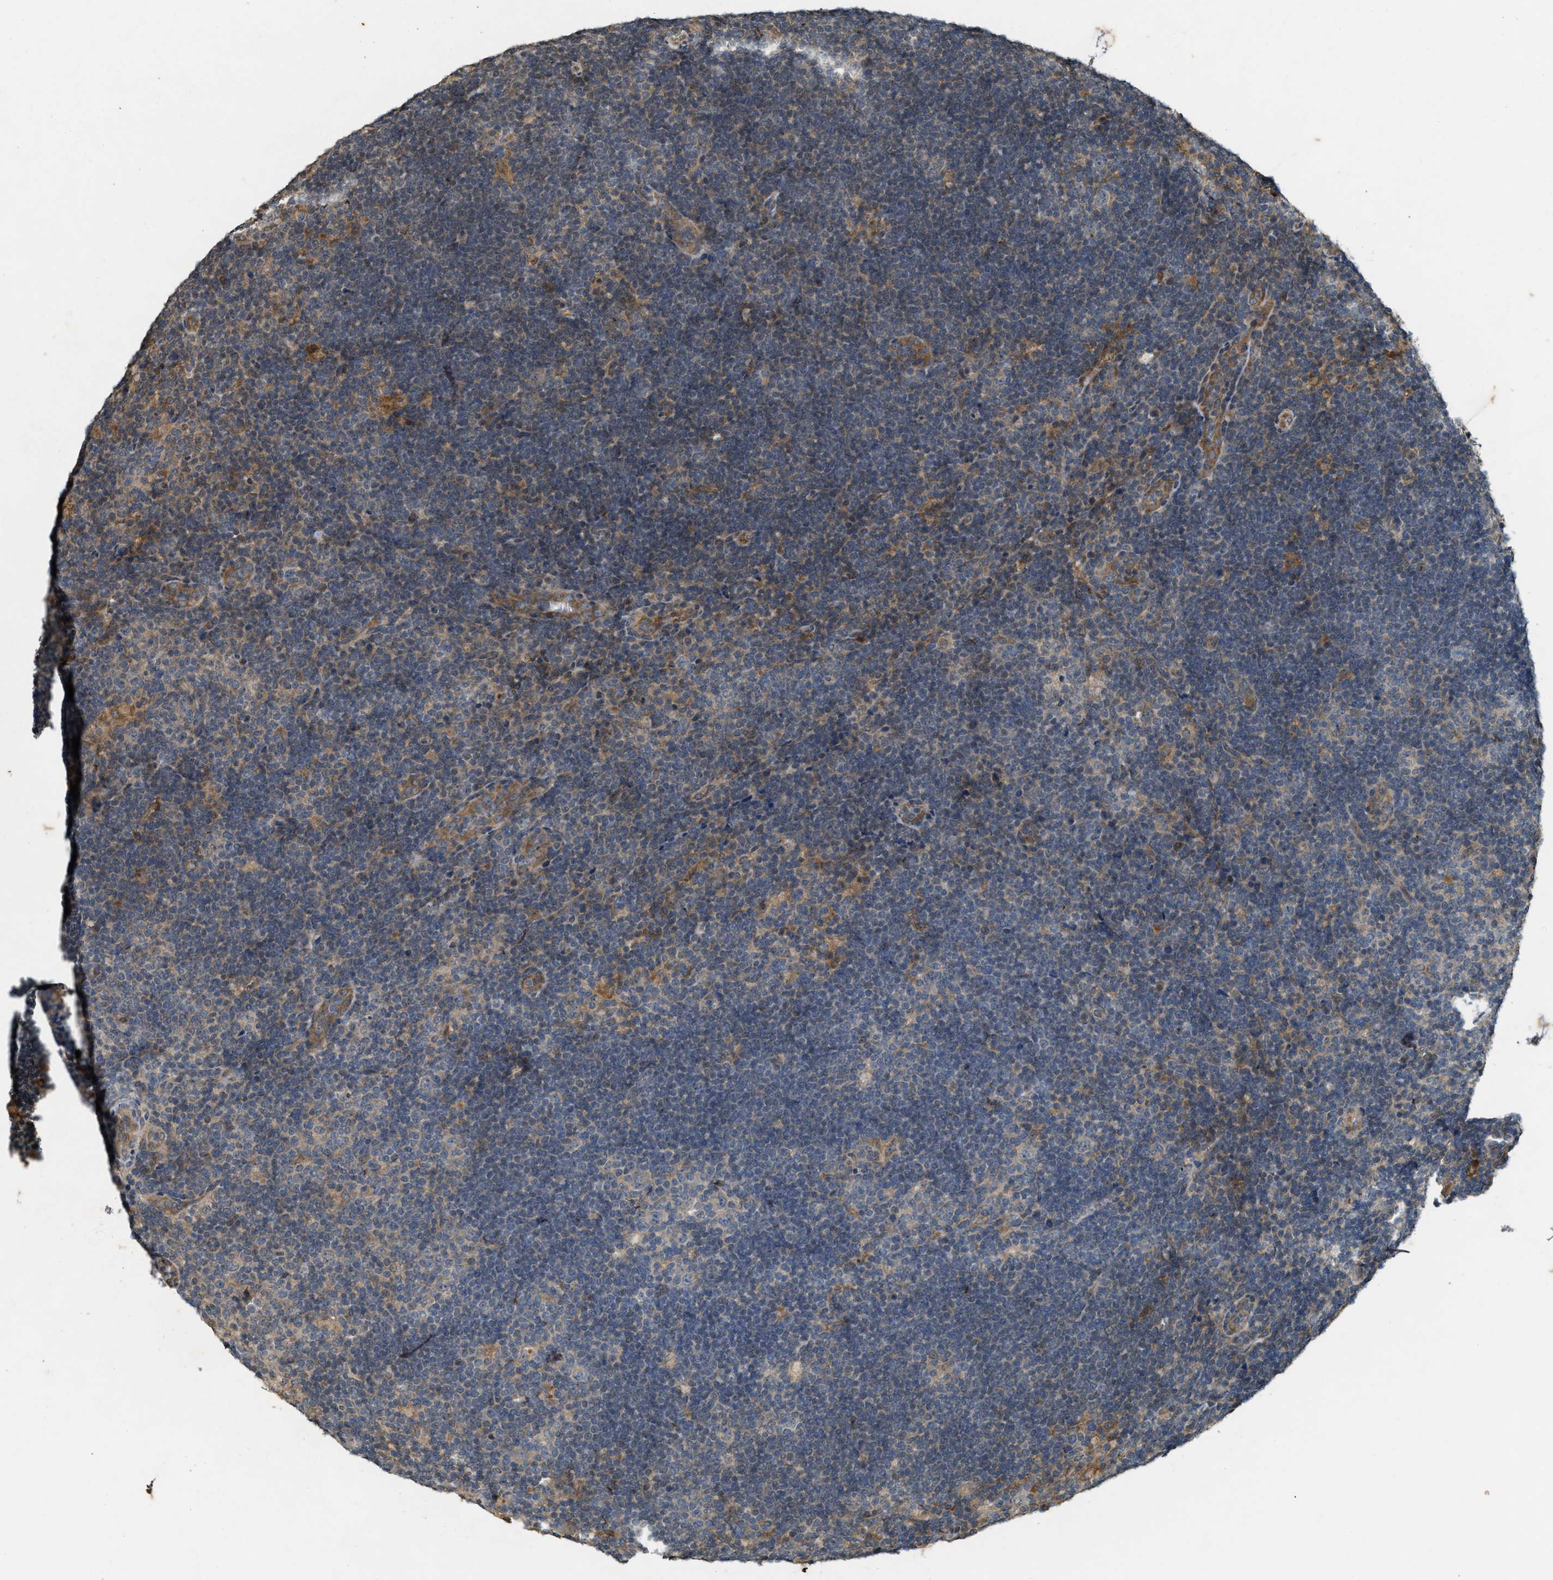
{"staining": {"intensity": "weak", "quantity": "<25%", "location": "cytoplasmic/membranous"}, "tissue": "lymphoma", "cell_type": "Tumor cells", "image_type": "cancer", "snomed": [{"axis": "morphology", "description": "Hodgkin's disease, NOS"}, {"axis": "topography", "description": "Lymph node"}], "caption": "Human Hodgkin's disease stained for a protein using immunohistochemistry (IHC) shows no expression in tumor cells.", "gene": "KIF21A", "patient": {"sex": "female", "age": 57}}